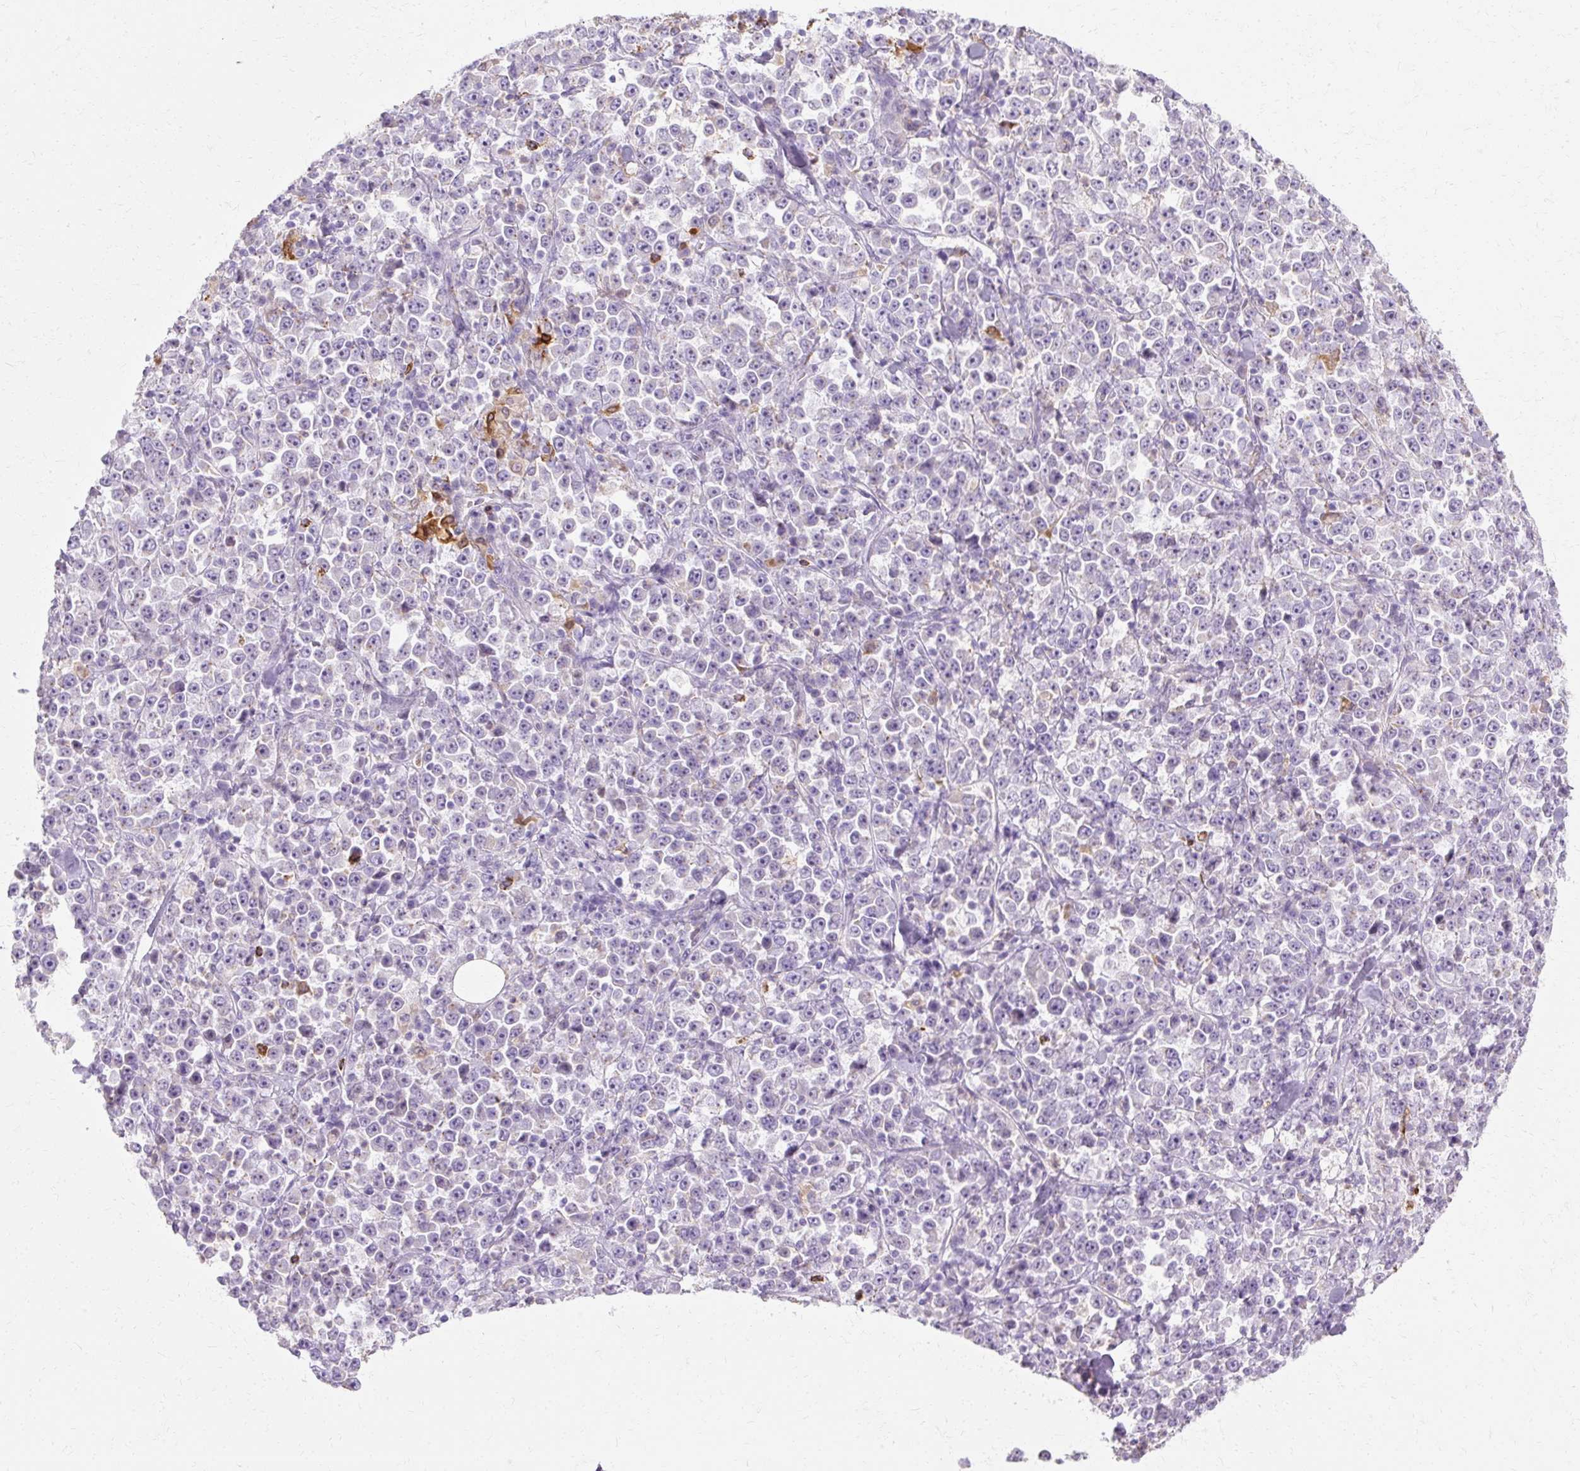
{"staining": {"intensity": "negative", "quantity": "none", "location": "none"}, "tissue": "stomach cancer", "cell_type": "Tumor cells", "image_type": "cancer", "snomed": [{"axis": "morphology", "description": "Normal tissue, NOS"}, {"axis": "morphology", "description": "Adenocarcinoma, NOS"}, {"axis": "topography", "description": "Stomach, upper"}, {"axis": "topography", "description": "Stomach"}], "caption": "Photomicrograph shows no significant protein staining in tumor cells of stomach cancer.", "gene": "HSD11B1", "patient": {"sex": "male", "age": 59}}